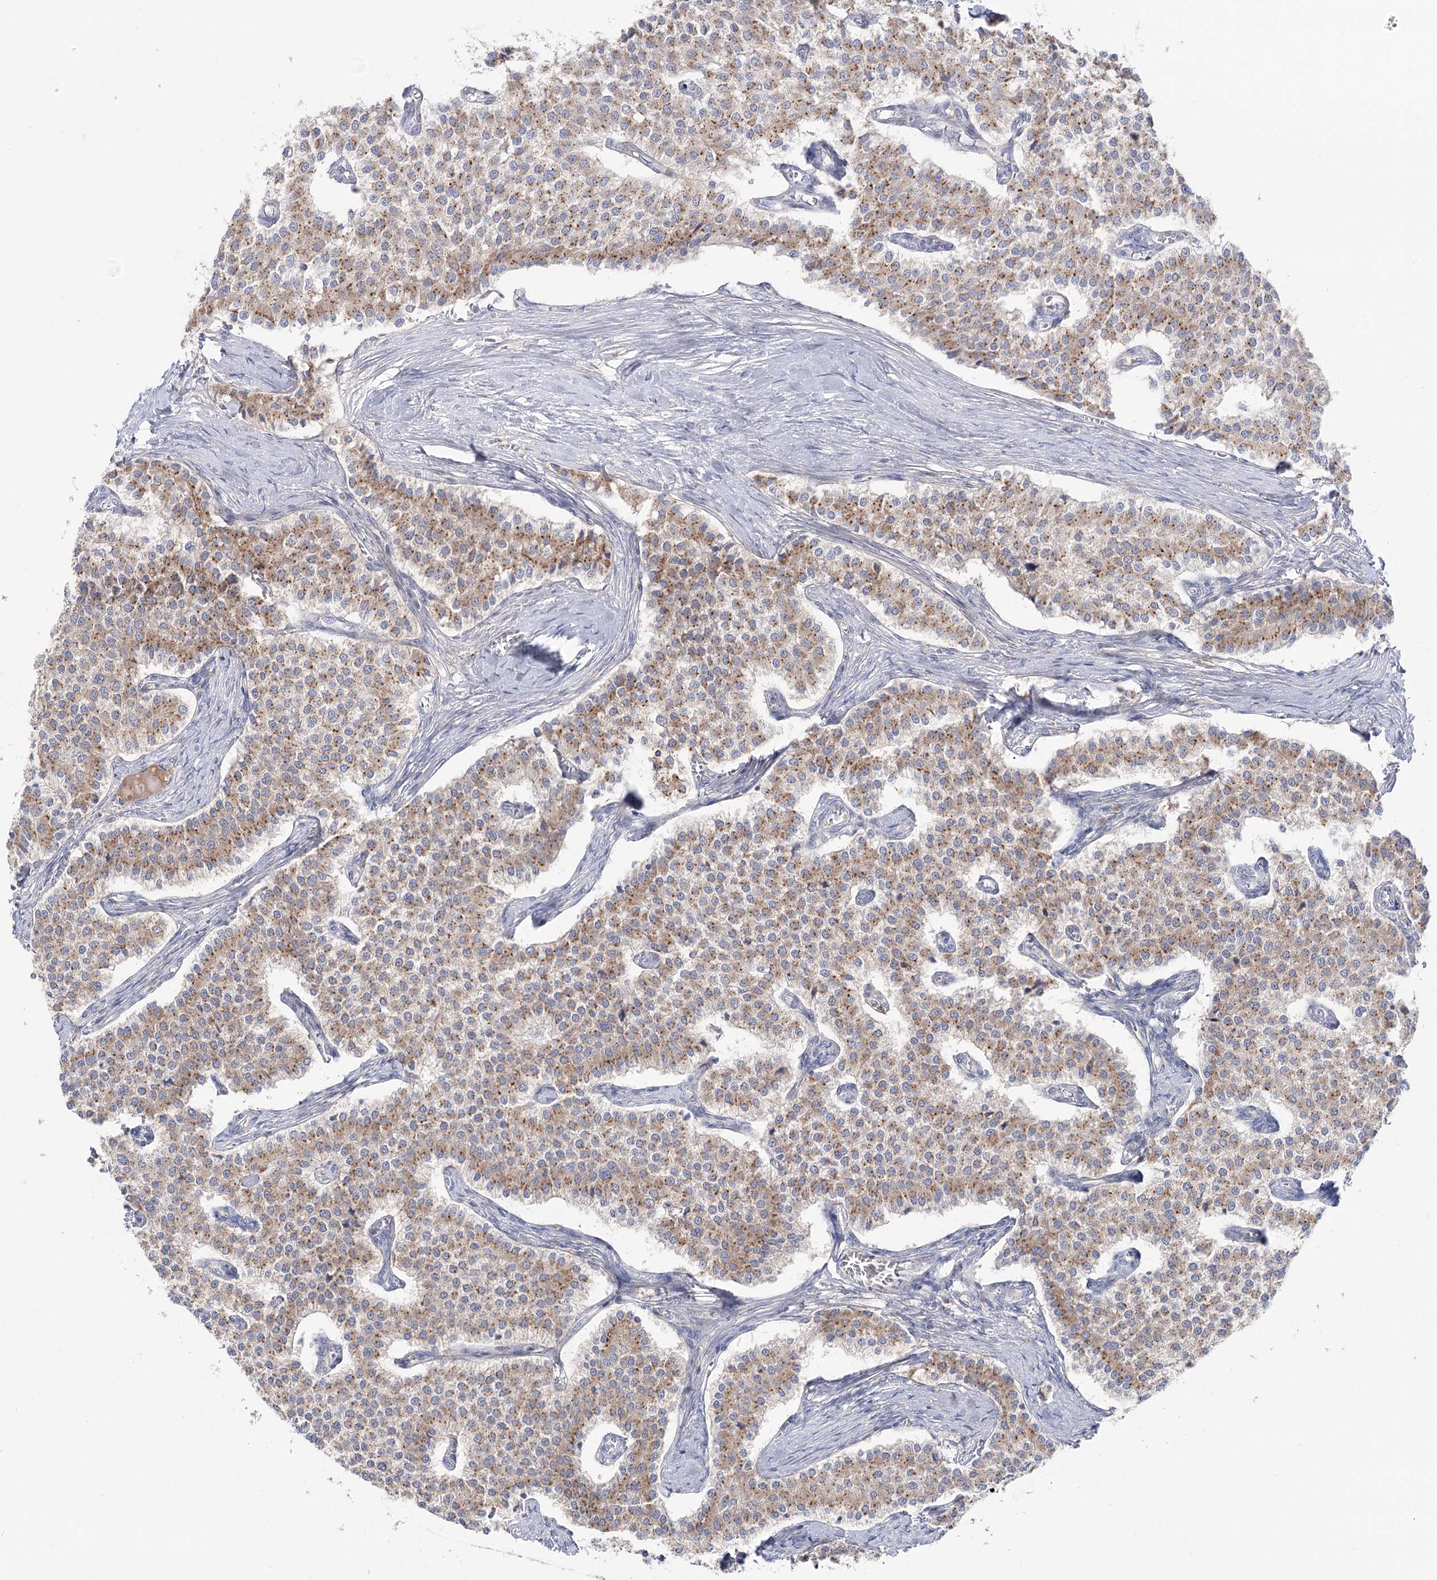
{"staining": {"intensity": "moderate", "quantity": ">75%", "location": "cytoplasmic/membranous"}, "tissue": "carcinoid", "cell_type": "Tumor cells", "image_type": "cancer", "snomed": [{"axis": "morphology", "description": "Carcinoid, malignant, NOS"}, {"axis": "topography", "description": "Colon"}], "caption": "Immunohistochemistry photomicrograph of human carcinoid (malignant) stained for a protein (brown), which displays medium levels of moderate cytoplasmic/membranous expression in about >75% of tumor cells.", "gene": "GBF1", "patient": {"sex": "female", "age": 52}}